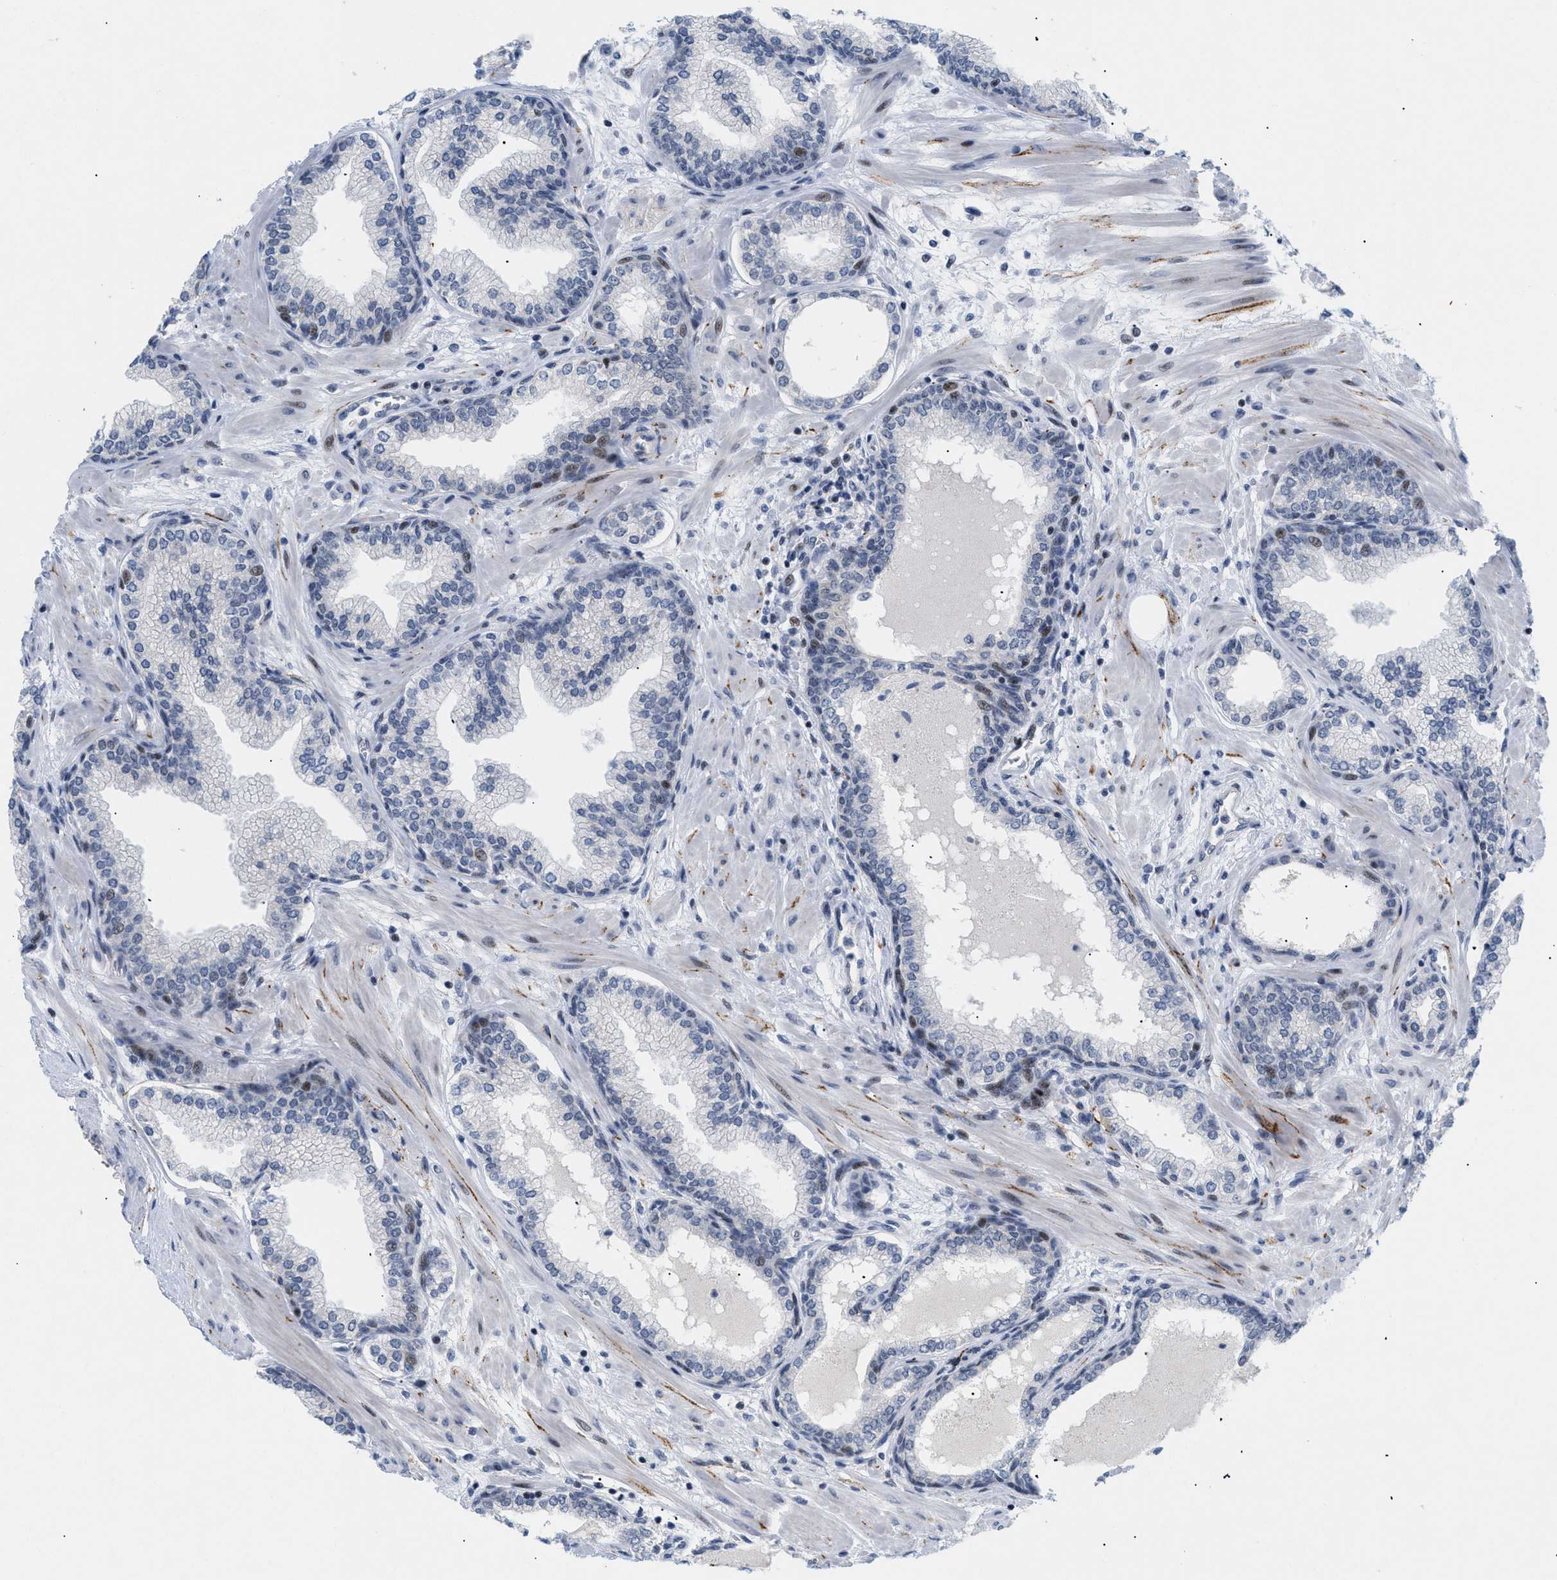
{"staining": {"intensity": "moderate", "quantity": "<25%", "location": "nuclear"}, "tissue": "prostate", "cell_type": "Glandular cells", "image_type": "normal", "snomed": [{"axis": "morphology", "description": "Normal tissue, NOS"}, {"axis": "morphology", "description": "Urothelial carcinoma, Low grade"}, {"axis": "topography", "description": "Urinary bladder"}, {"axis": "topography", "description": "Prostate"}], "caption": "IHC (DAB (3,3'-diaminobenzidine)) staining of normal human prostate exhibits moderate nuclear protein positivity in about <25% of glandular cells. Using DAB (brown) and hematoxylin (blue) stains, captured at high magnification using brightfield microscopy.", "gene": "MED1", "patient": {"sex": "male", "age": 60}}